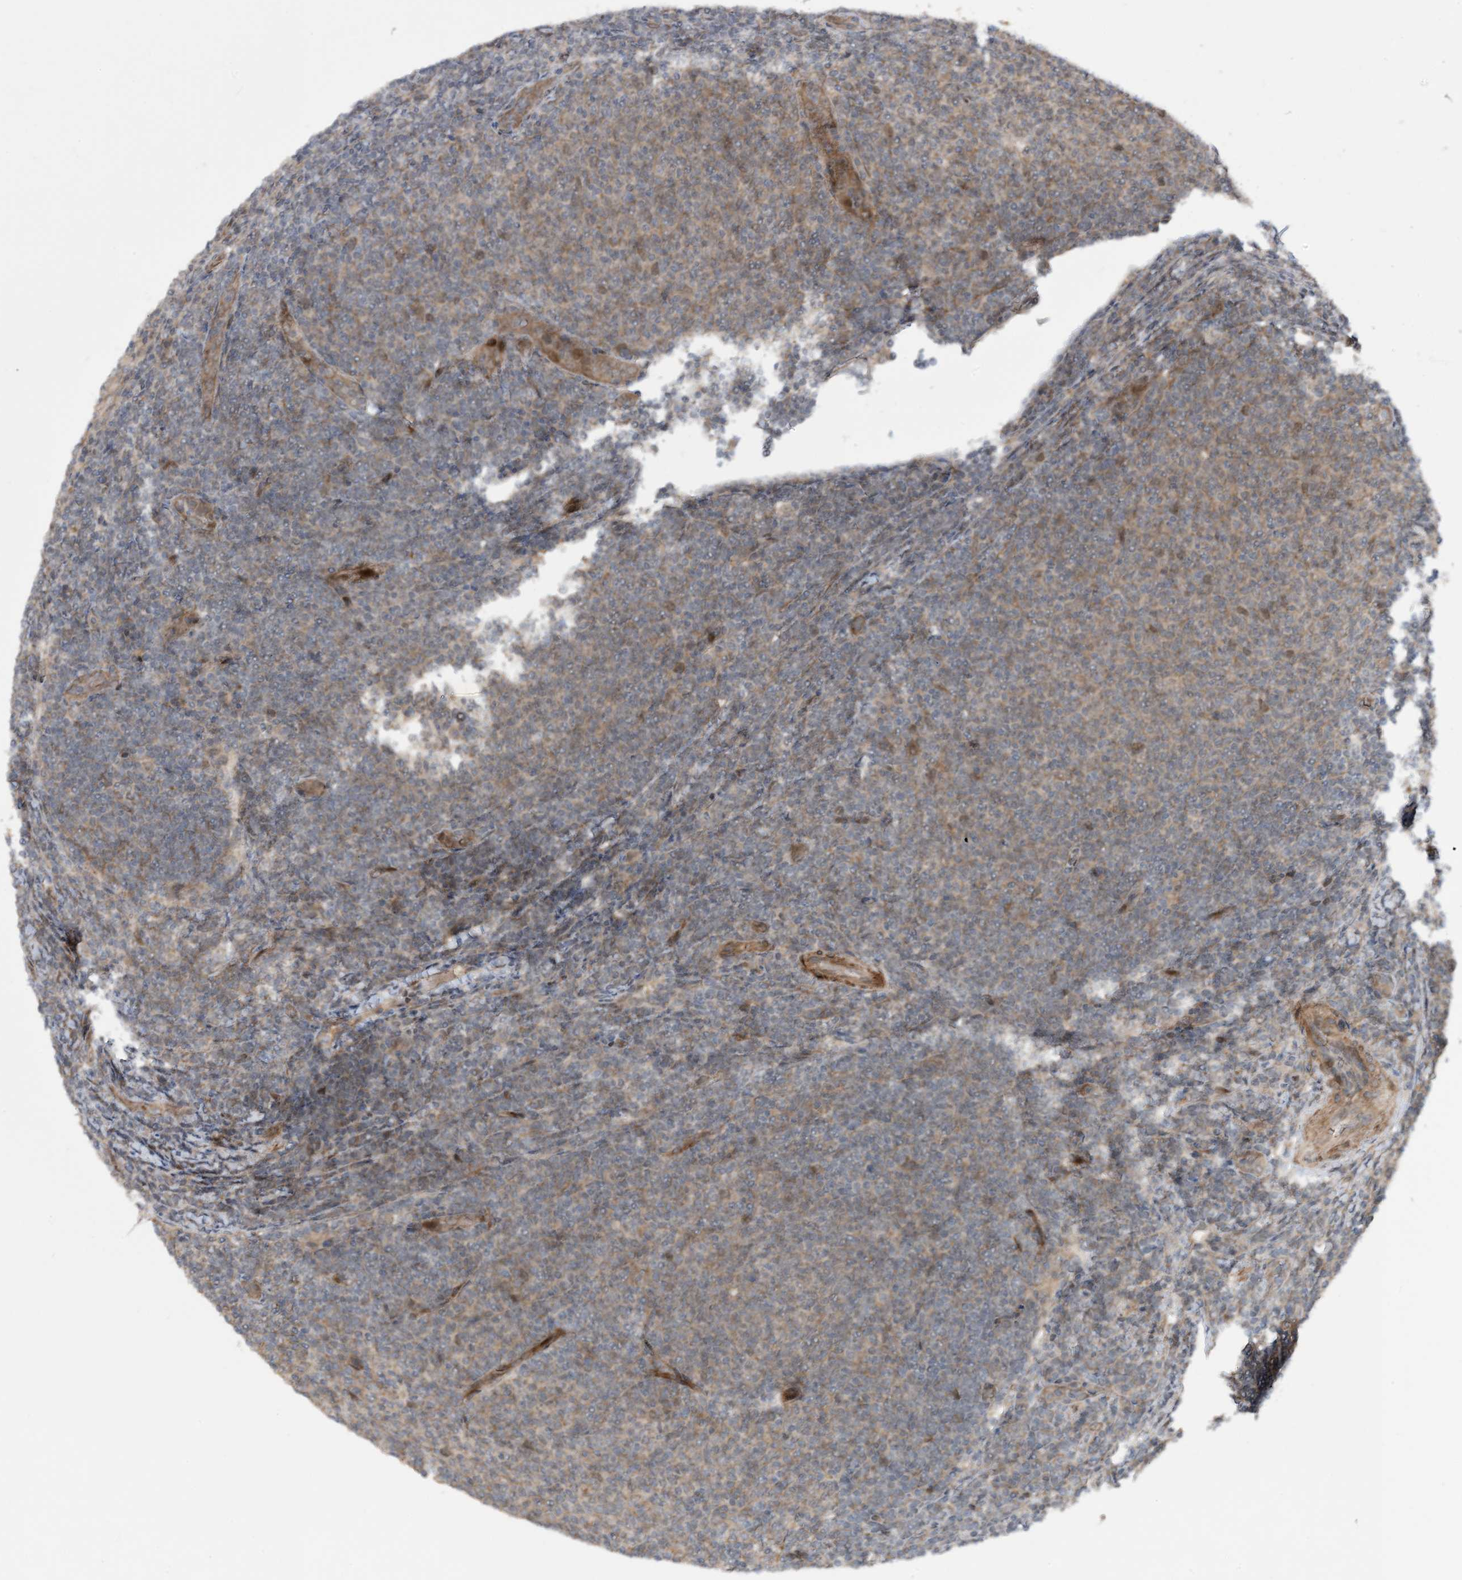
{"staining": {"intensity": "weak", "quantity": "<25%", "location": "cytoplasmic/membranous"}, "tissue": "lymphoma", "cell_type": "Tumor cells", "image_type": "cancer", "snomed": [{"axis": "morphology", "description": "Malignant lymphoma, non-Hodgkin's type, Low grade"}, {"axis": "topography", "description": "Lymph node"}], "caption": "DAB (3,3'-diaminobenzidine) immunohistochemical staining of human lymphoma shows no significant expression in tumor cells.", "gene": "HEMK1", "patient": {"sex": "male", "age": 66}}